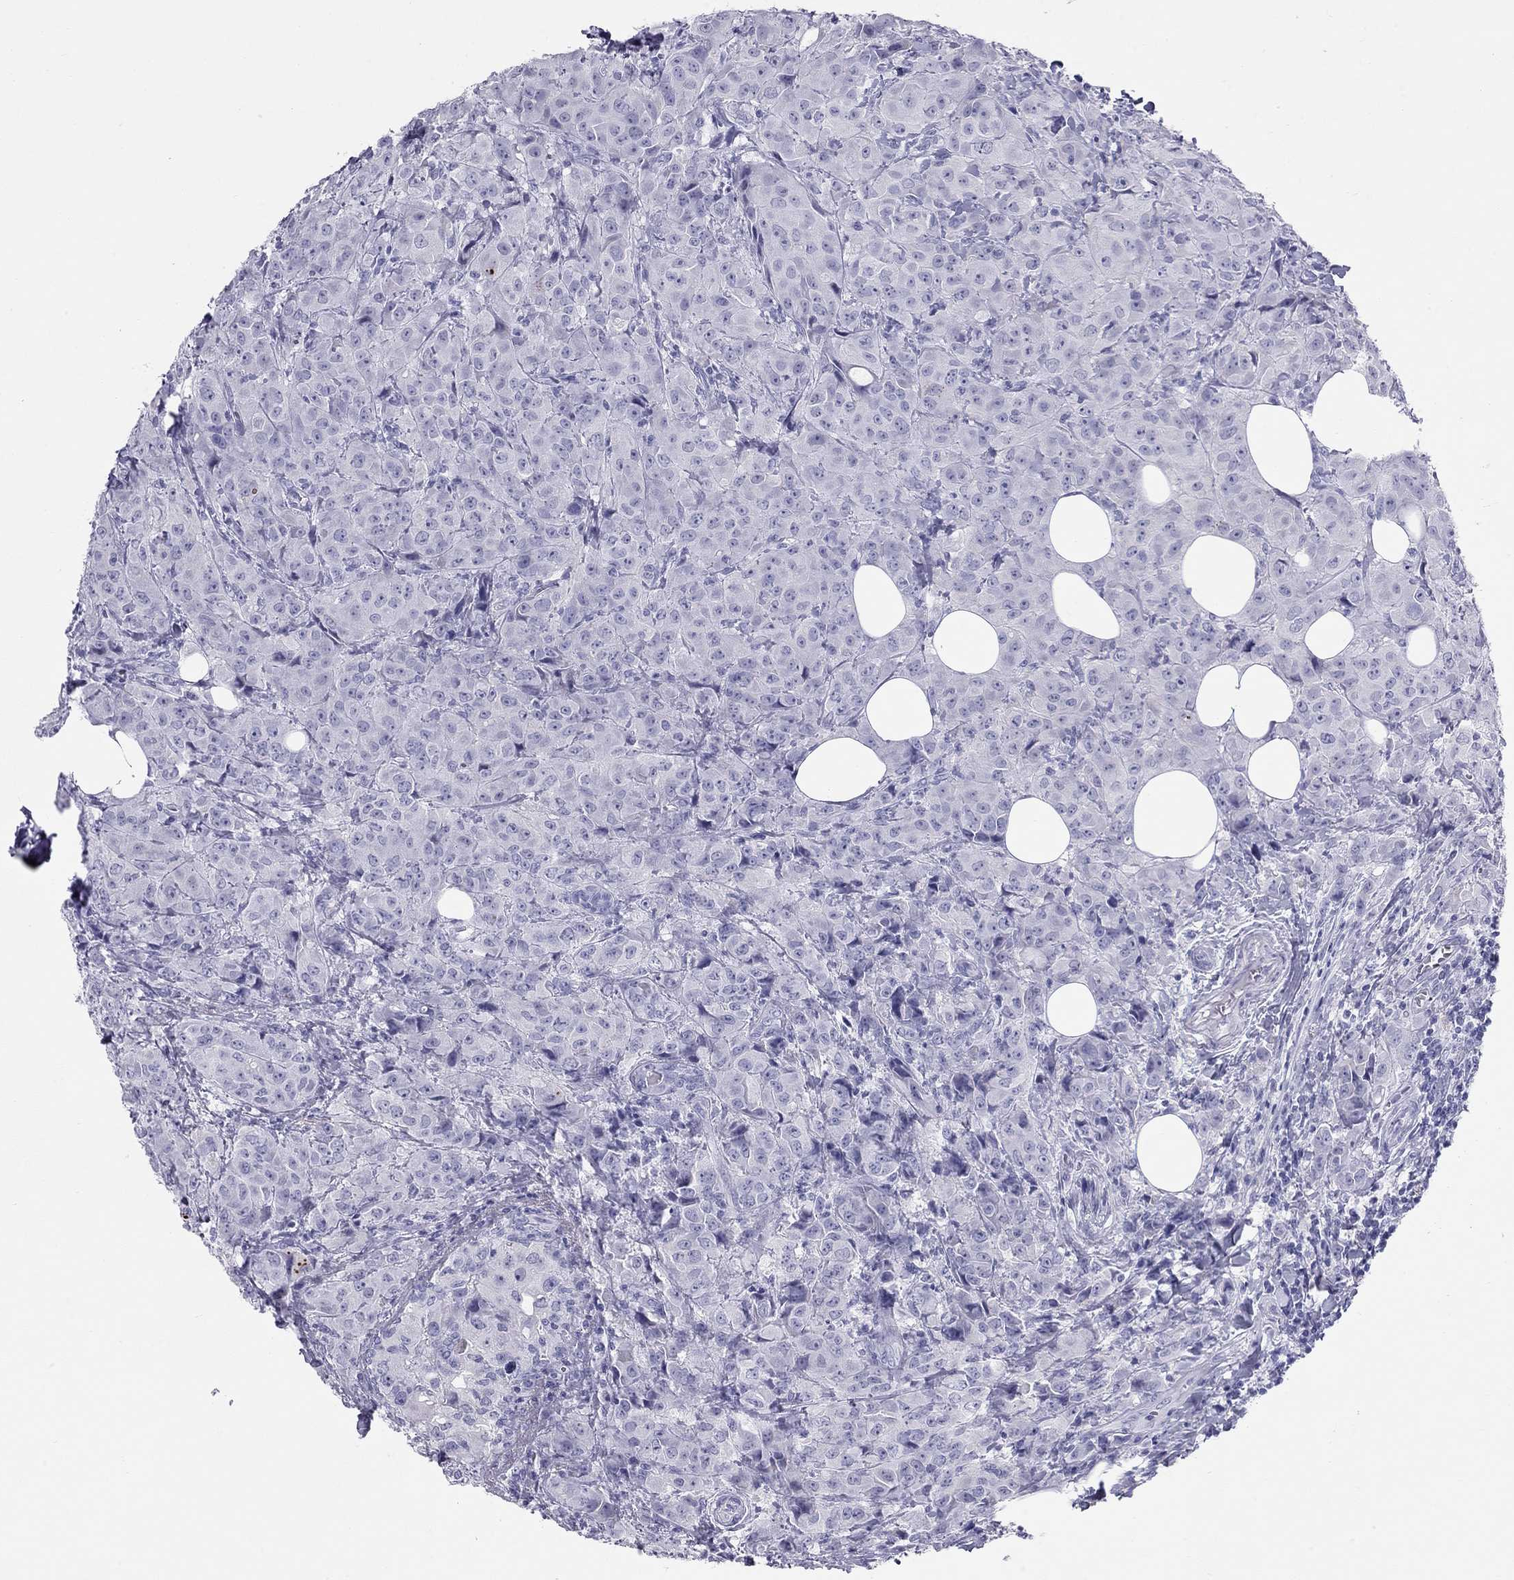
{"staining": {"intensity": "negative", "quantity": "none", "location": "none"}, "tissue": "breast cancer", "cell_type": "Tumor cells", "image_type": "cancer", "snomed": [{"axis": "morphology", "description": "Duct carcinoma"}, {"axis": "topography", "description": "Breast"}], "caption": "The photomicrograph demonstrates no staining of tumor cells in invasive ductal carcinoma (breast).", "gene": "TRPM3", "patient": {"sex": "female", "age": 43}}